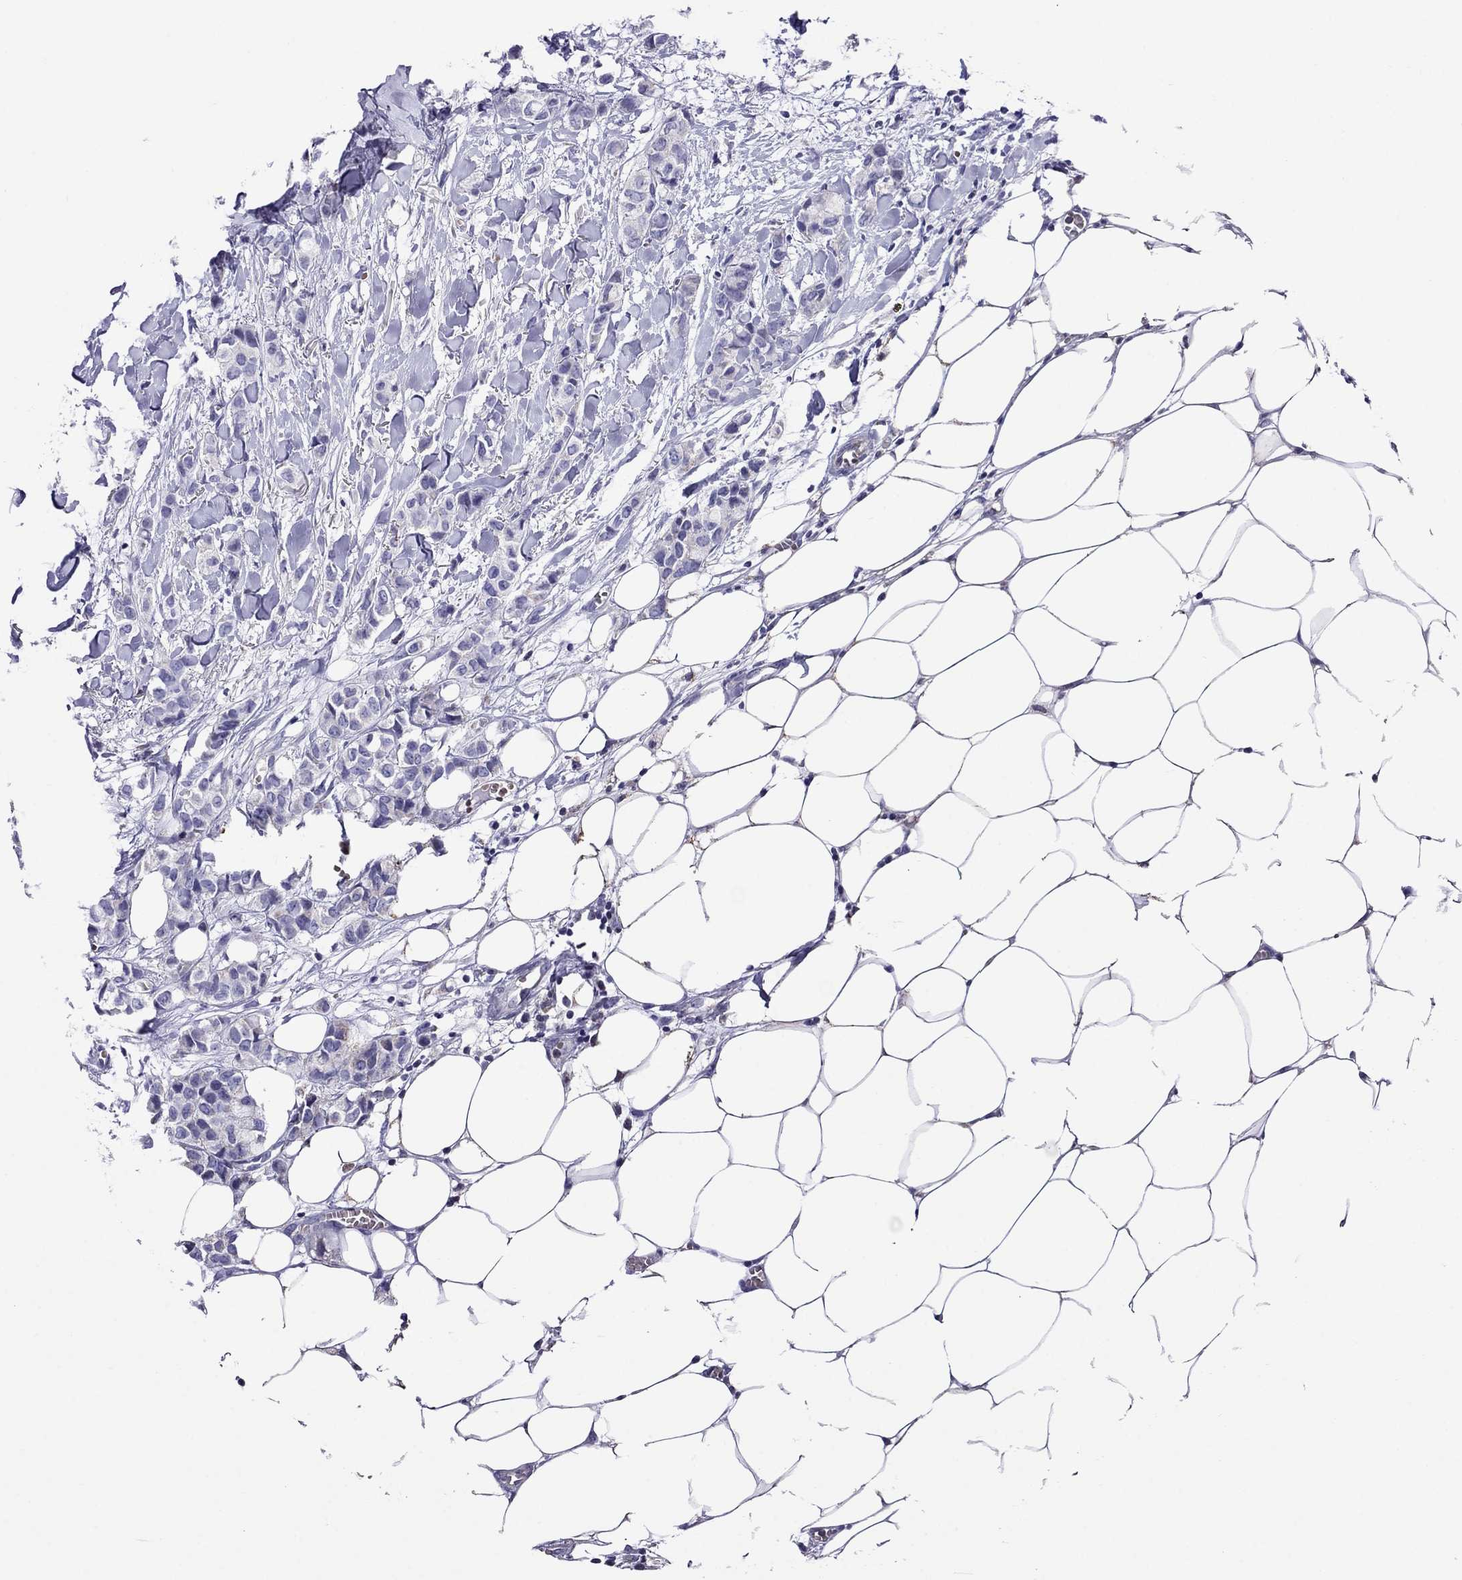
{"staining": {"intensity": "negative", "quantity": "none", "location": "none"}, "tissue": "breast cancer", "cell_type": "Tumor cells", "image_type": "cancer", "snomed": [{"axis": "morphology", "description": "Duct carcinoma"}, {"axis": "topography", "description": "Breast"}], "caption": "Tumor cells show no significant staining in infiltrating ductal carcinoma (breast).", "gene": "SCG2", "patient": {"sex": "female", "age": 85}}